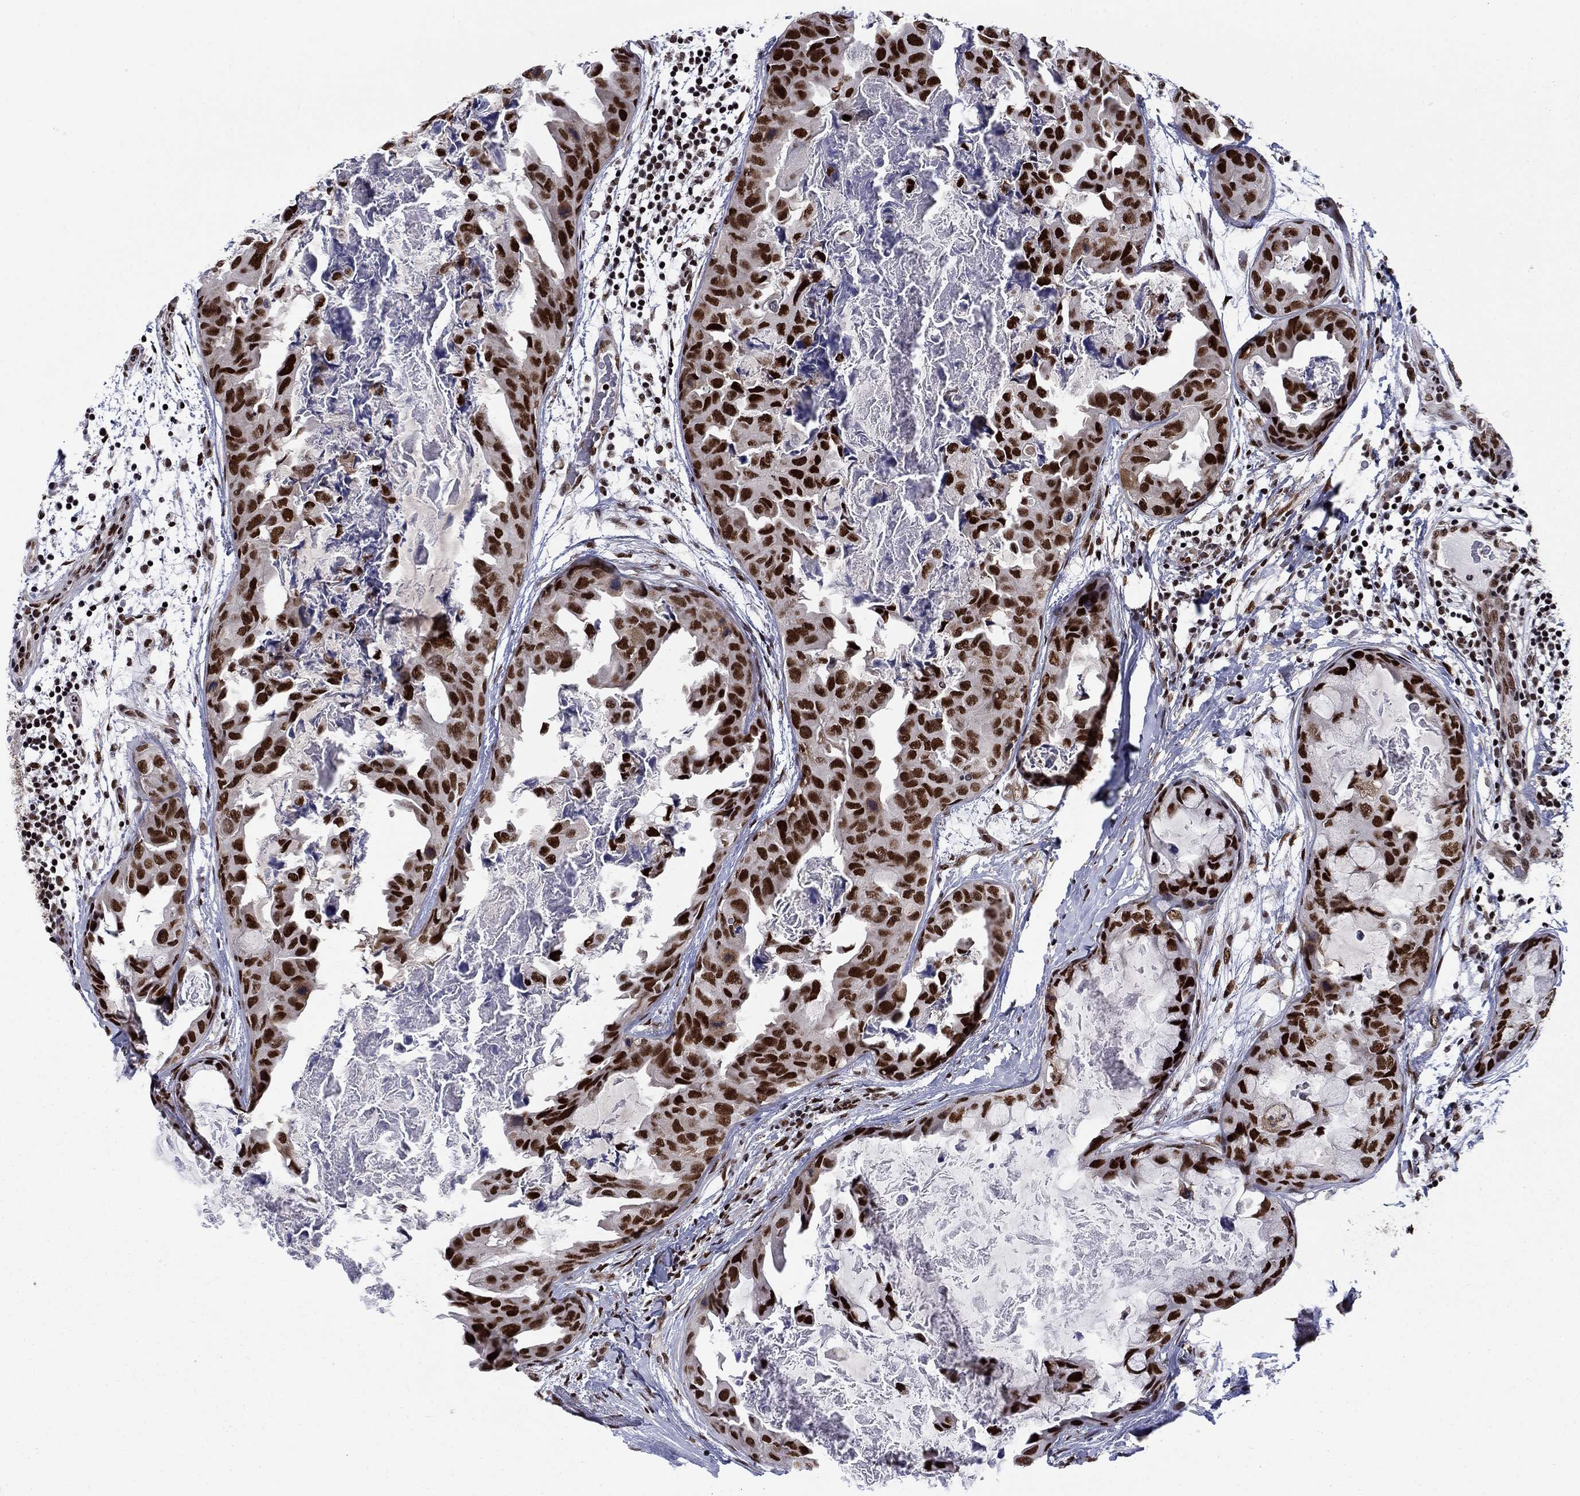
{"staining": {"intensity": "strong", "quantity": ">75%", "location": "nuclear"}, "tissue": "breast cancer", "cell_type": "Tumor cells", "image_type": "cancer", "snomed": [{"axis": "morphology", "description": "Normal tissue, NOS"}, {"axis": "morphology", "description": "Duct carcinoma"}, {"axis": "topography", "description": "Breast"}], "caption": "This histopathology image reveals immunohistochemistry staining of human breast cancer (invasive ductal carcinoma), with high strong nuclear expression in approximately >75% of tumor cells.", "gene": "RPRD1B", "patient": {"sex": "female", "age": 40}}